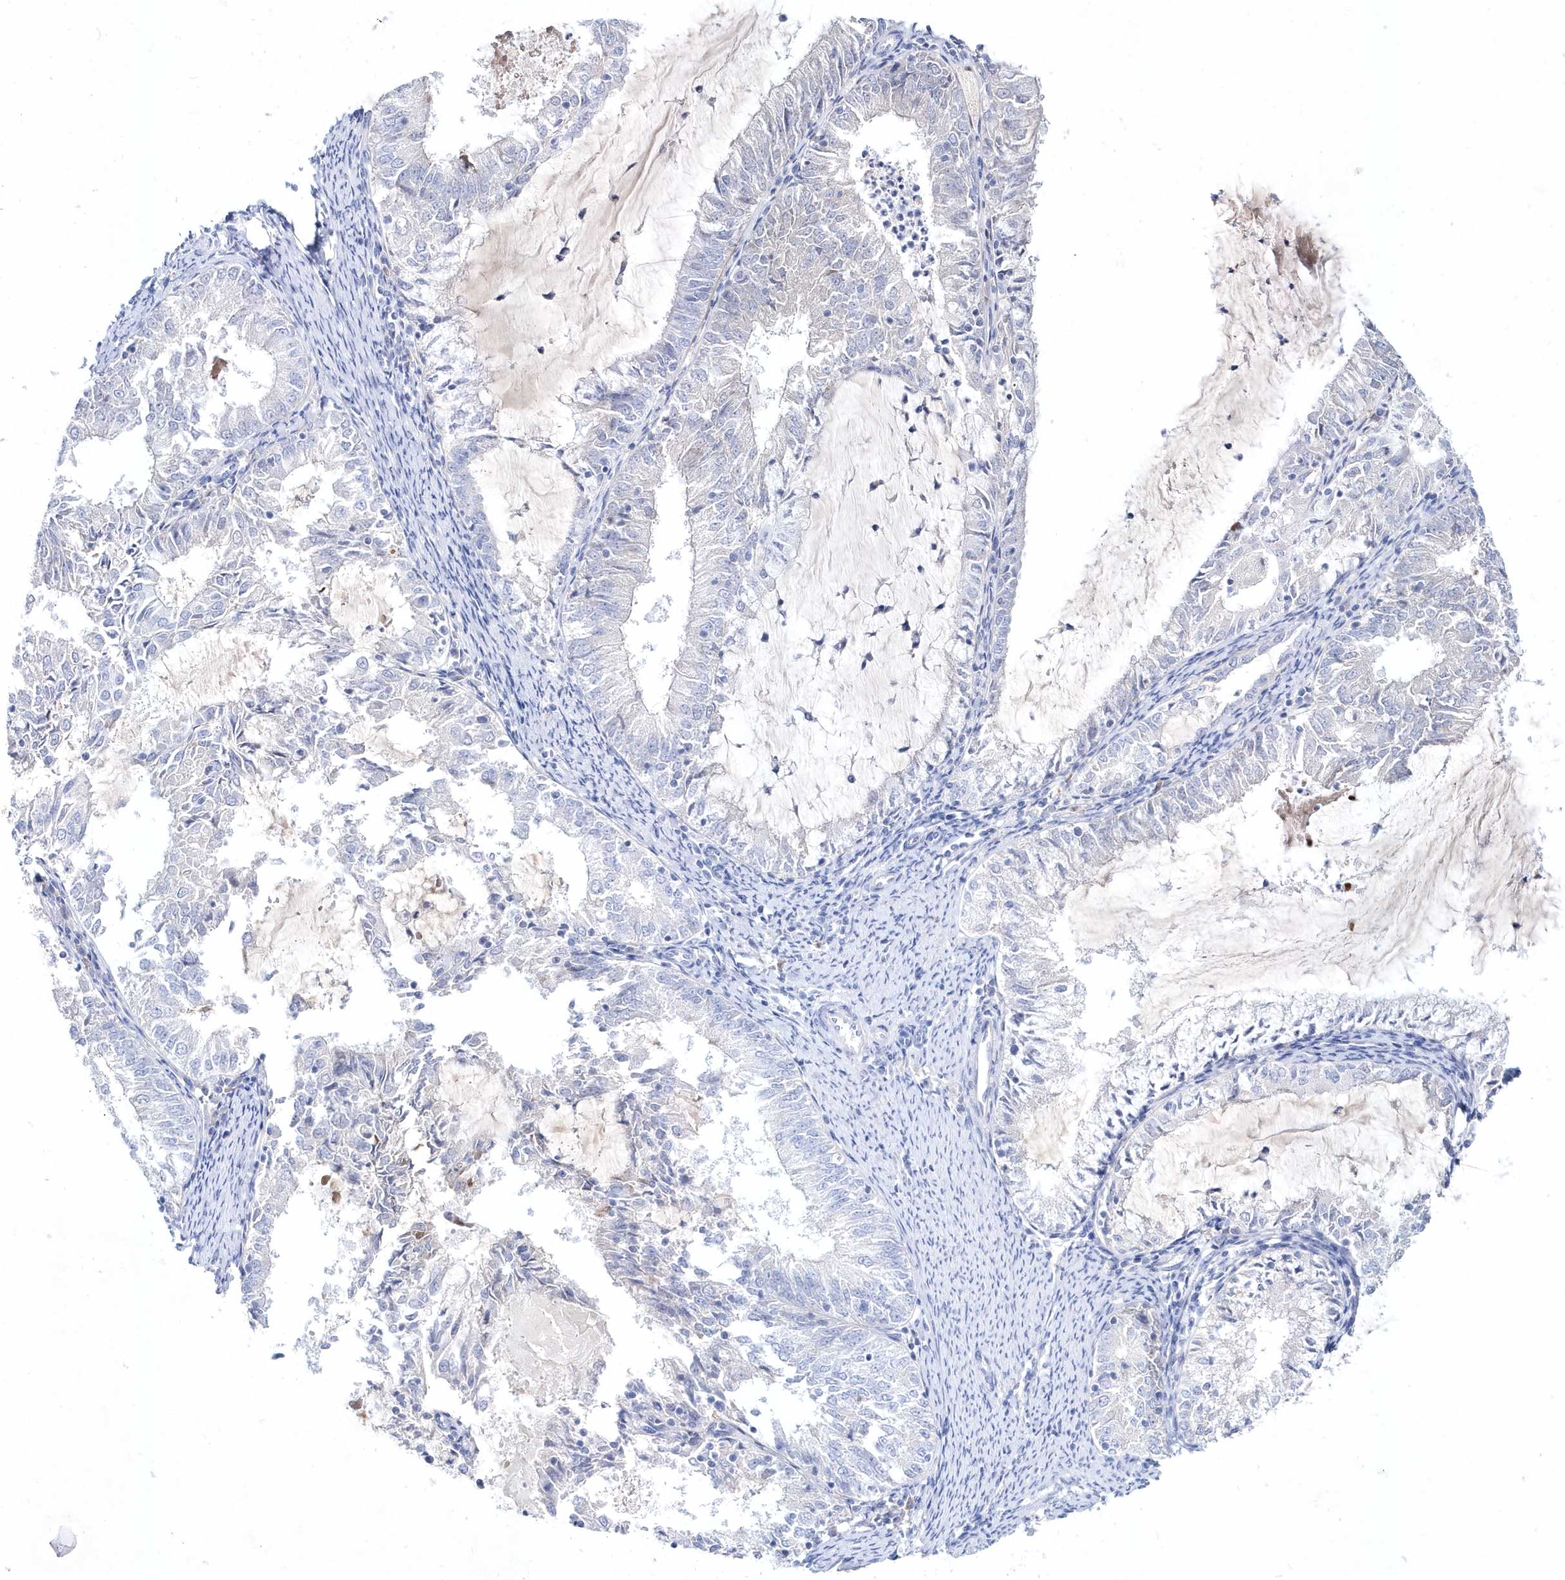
{"staining": {"intensity": "negative", "quantity": "none", "location": "none"}, "tissue": "endometrial cancer", "cell_type": "Tumor cells", "image_type": "cancer", "snomed": [{"axis": "morphology", "description": "Adenocarcinoma, NOS"}, {"axis": "topography", "description": "Endometrium"}], "caption": "An image of endometrial cancer stained for a protein reveals no brown staining in tumor cells. (Stains: DAB (3,3'-diaminobenzidine) IHC with hematoxylin counter stain, Microscopy: brightfield microscopy at high magnification).", "gene": "SPINK7", "patient": {"sex": "female", "age": 57}}